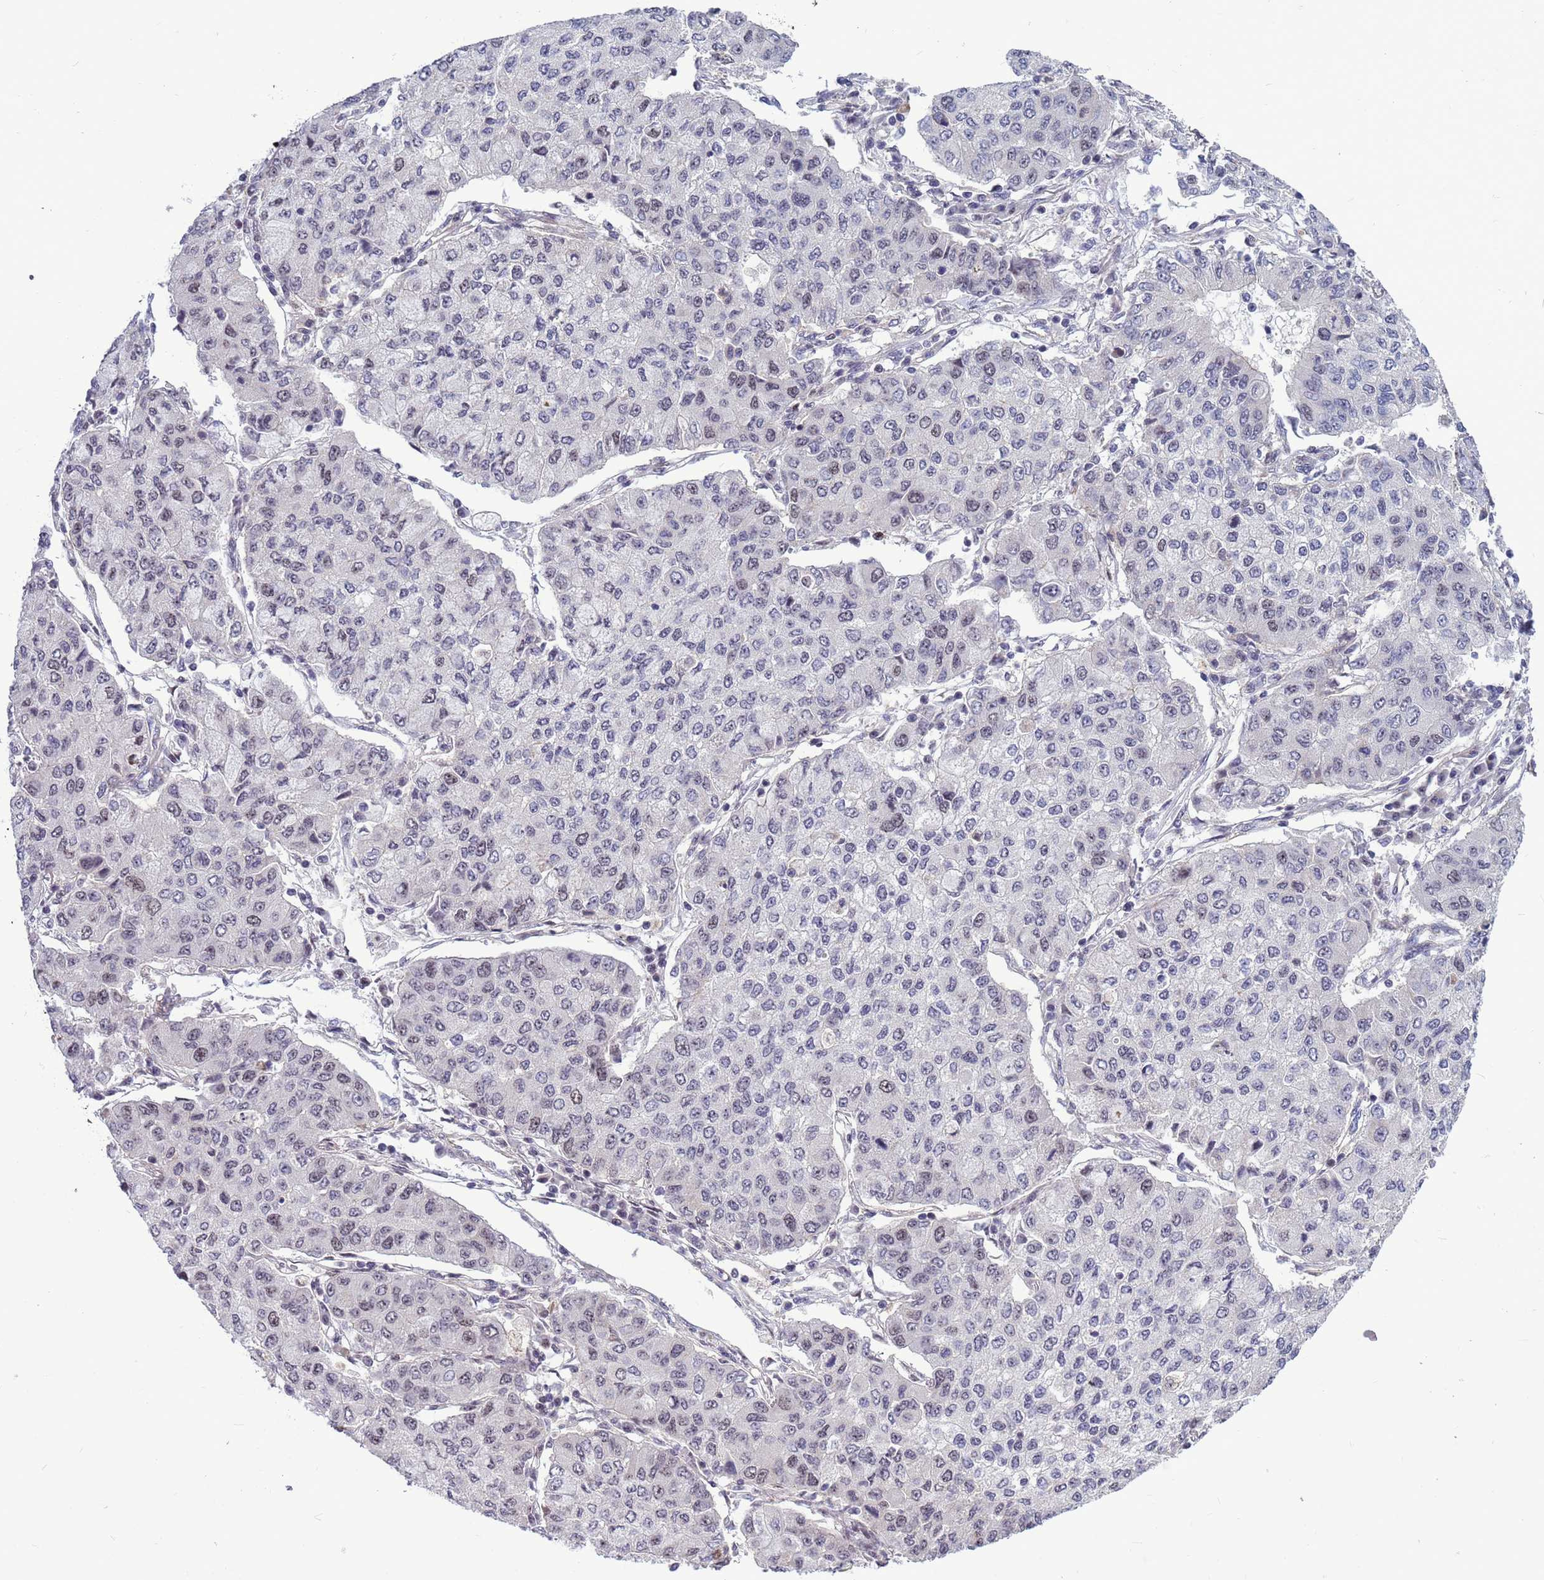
{"staining": {"intensity": "negative", "quantity": "none", "location": "none"}, "tissue": "lung cancer", "cell_type": "Tumor cells", "image_type": "cancer", "snomed": [{"axis": "morphology", "description": "Squamous cell carcinoma, NOS"}, {"axis": "topography", "description": "Lung"}], "caption": "Tumor cells show no significant protein expression in lung cancer (squamous cell carcinoma).", "gene": "NSL1", "patient": {"sex": "male", "age": 74}}